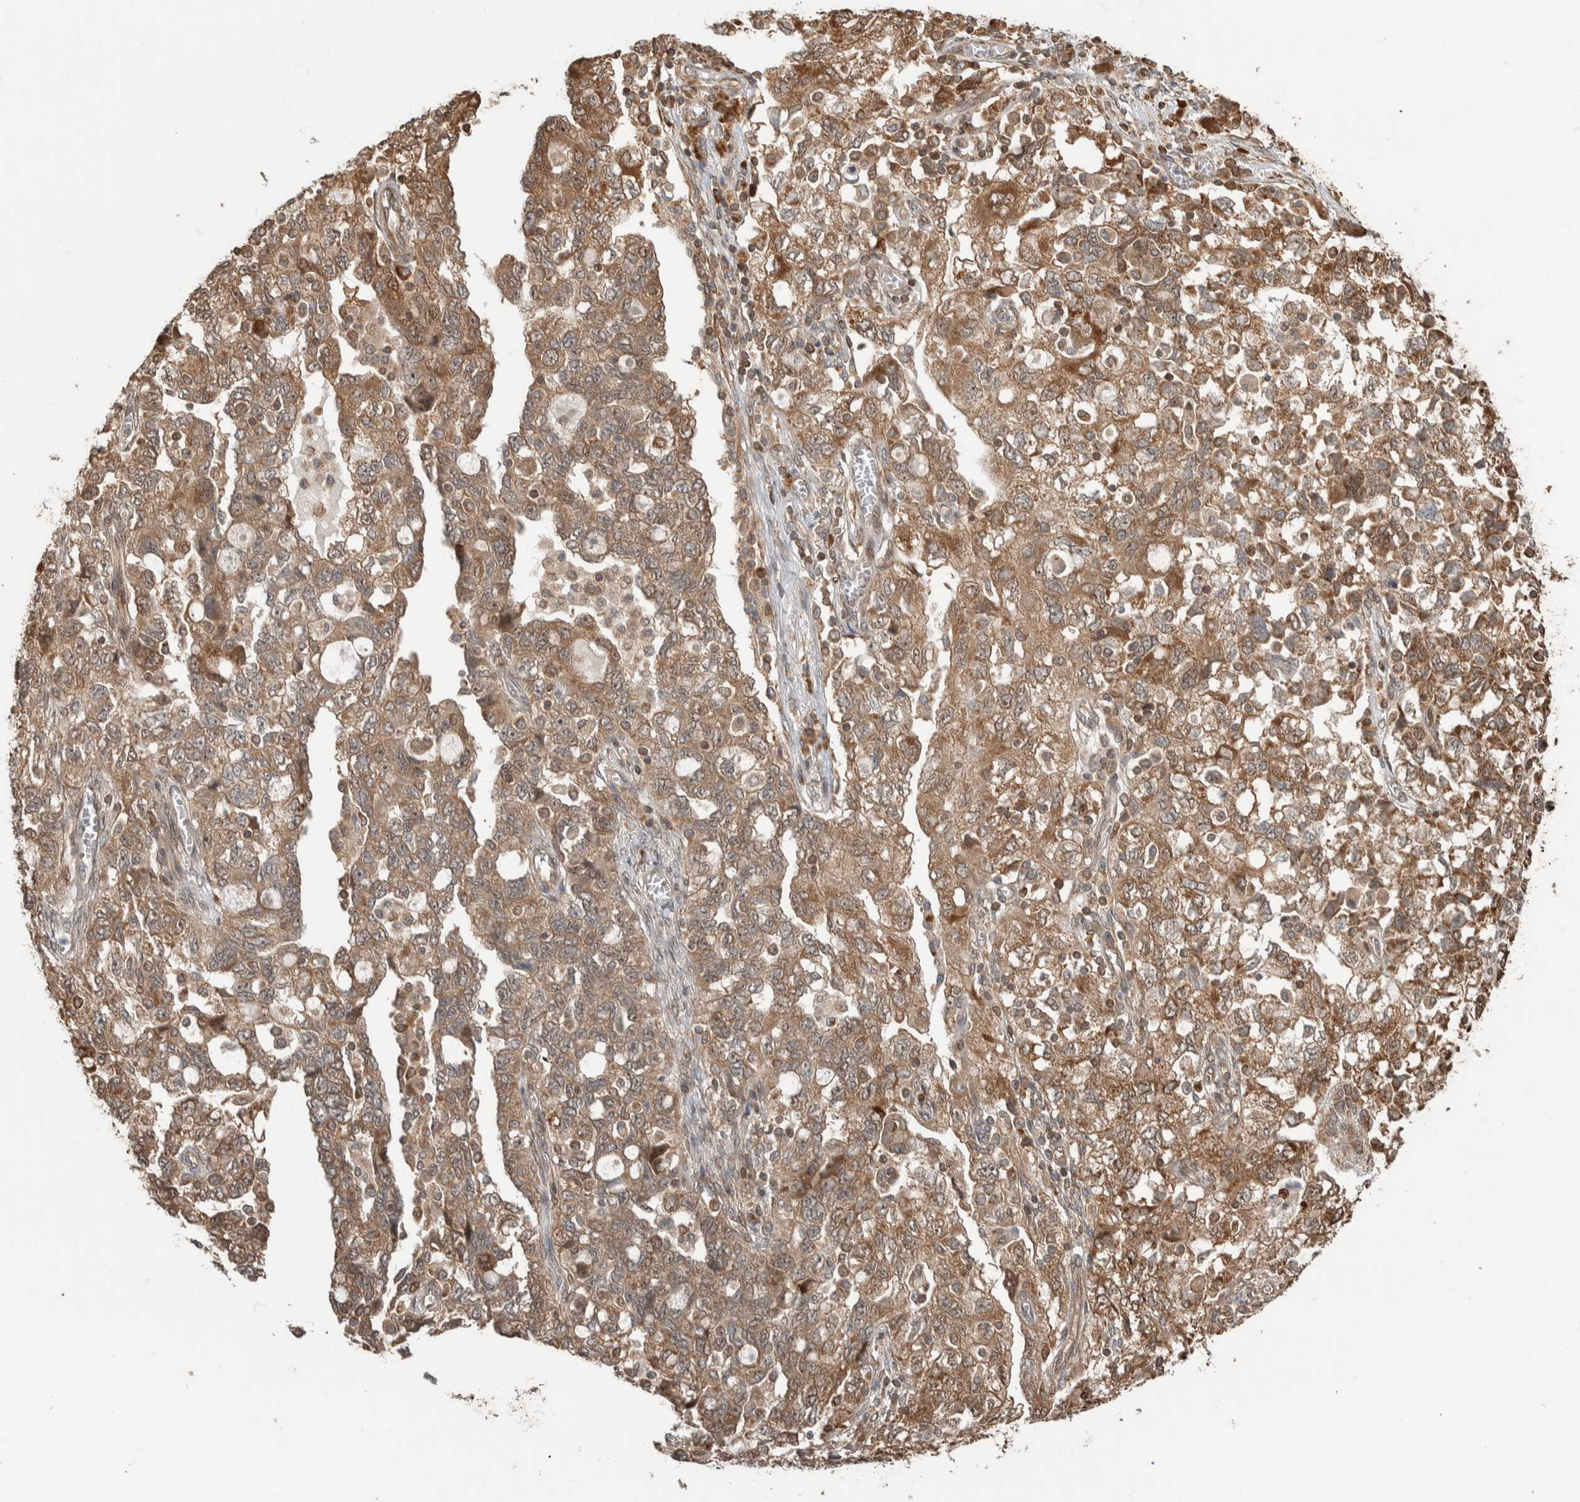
{"staining": {"intensity": "moderate", "quantity": ">75%", "location": "cytoplasmic/membranous"}, "tissue": "ovarian cancer", "cell_type": "Tumor cells", "image_type": "cancer", "snomed": [{"axis": "morphology", "description": "Carcinoma, NOS"}, {"axis": "morphology", "description": "Cystadenocarcinoma, serous, NOS"}, {"axis": "topography", "description": "Ovary"}], "caption": "A histopathology image of human ovarian cancer stained for a protein exhibits moderate cytoplasmic/membranous brown staining in tumor cells.", "gene": "CNTROB", "patient": {"sex": "female", "age": 69}}